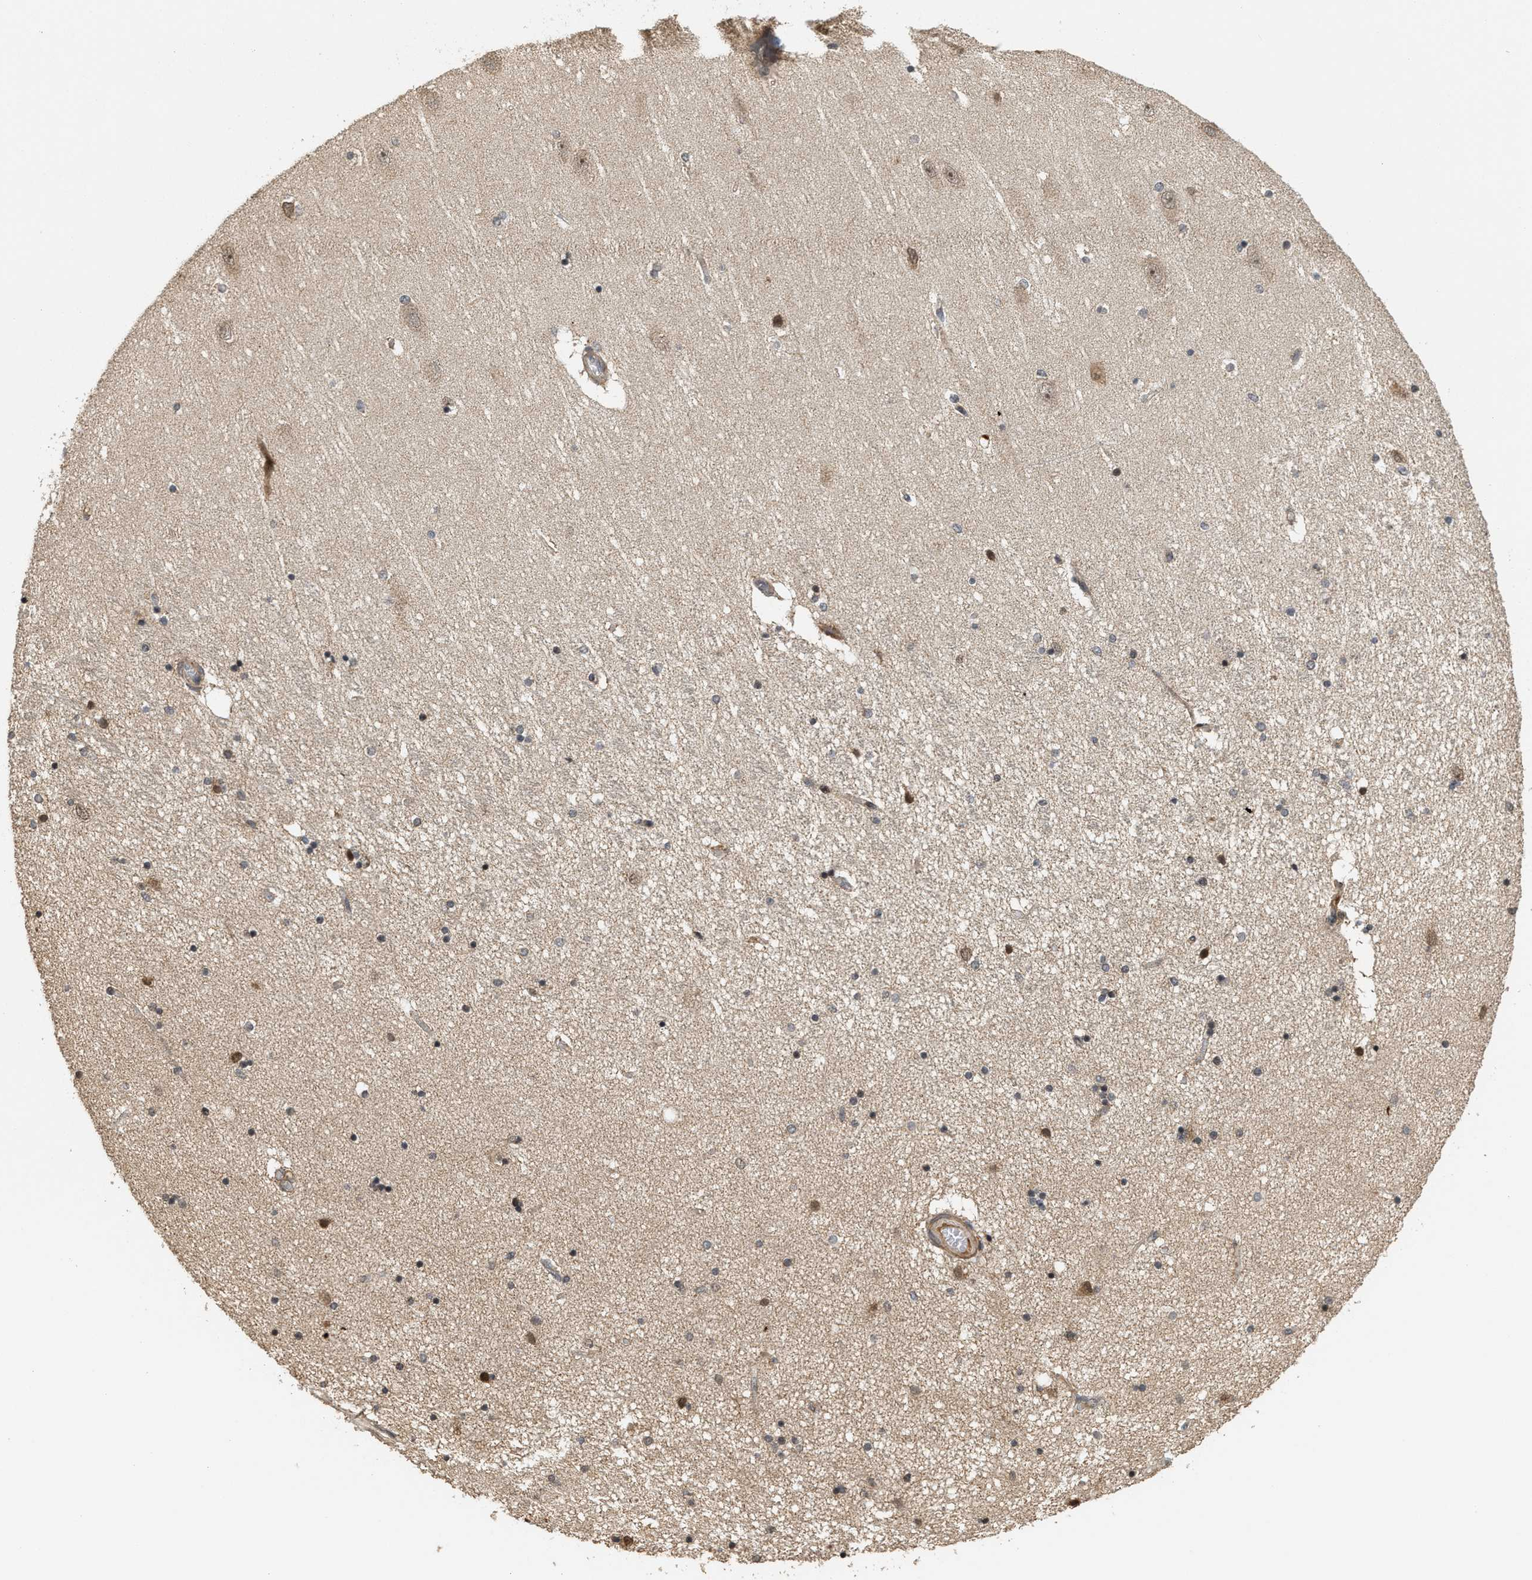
{"staining": {"intensity": "moderate", "quantity": "<25%", "location": "nuclear"}, "tissue": "hippocampus", "cell_type": "Glial cells", "image_type": "normal", "snomed": [{"axis": "morphology", "description": "Normal tissue, NOS"}, {"axis": "topography", "description": "Hippocampus"}], "caption": "Immunohistochemical staining of benign human hippocampus exhibits <25% levels of moderate nuclear protein expression in about <25% of glial cells. (Brightfield microscopy of DAB IHC at high magnification).", "gene": "ELP2", "patient": {"sex": "female", "age": 54}}